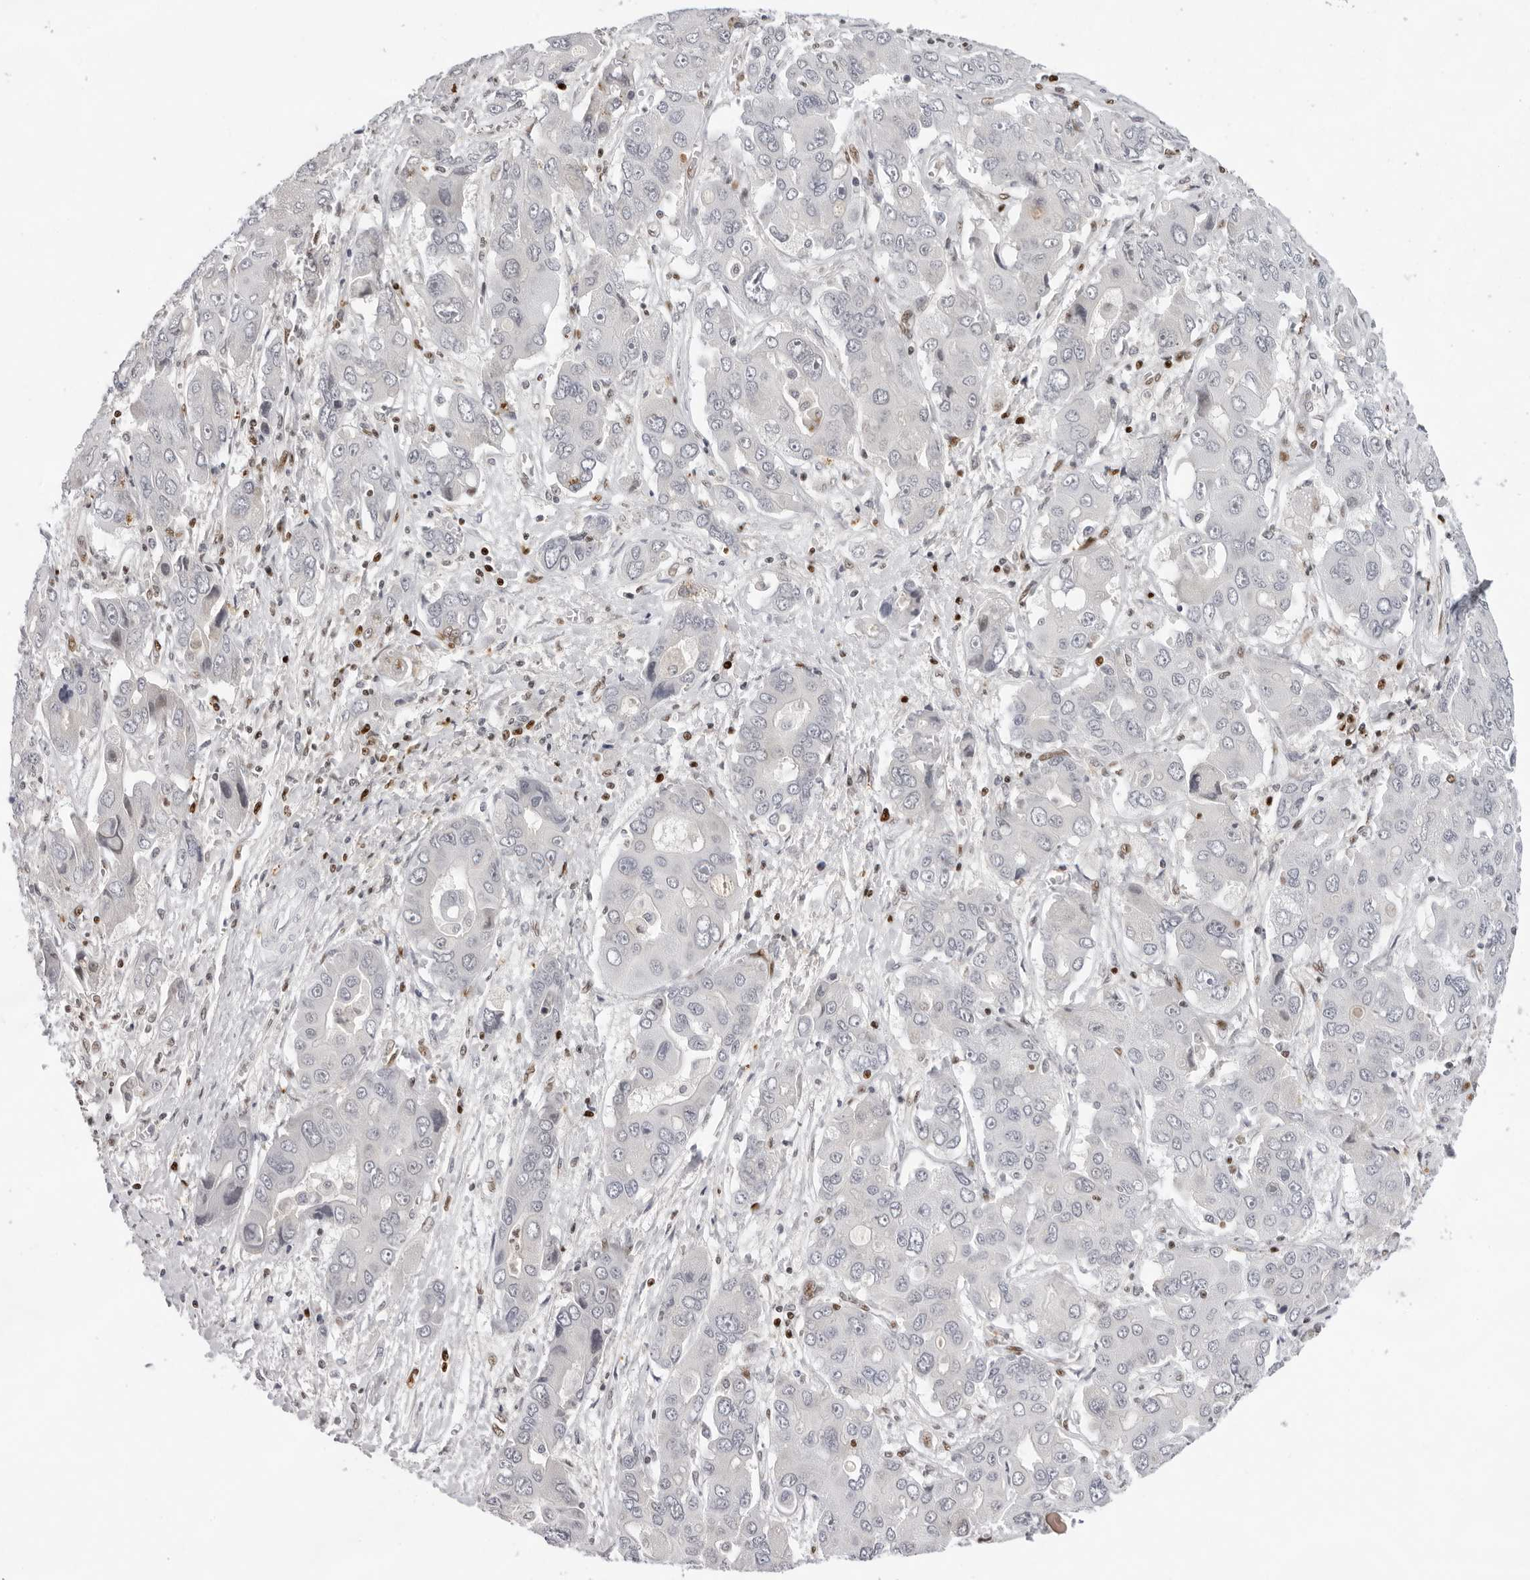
{"staining": {"intensity": "negative", "quantity": "none", "location": "none"}, "tissue": "liver cancer", "cell_type": "Tumor cells", "image_type": "cancer", "snomed": [{"axis": "morphology", "description": "Cholangiocarcinoma"}, {"axis": "topography", "description": "Liver"}], "caption": "Tumor cells show no significant staining in liver cholangiocarcinoma.", "gene": "OGG1", "patient": {"sex": "male", "age": 67}}